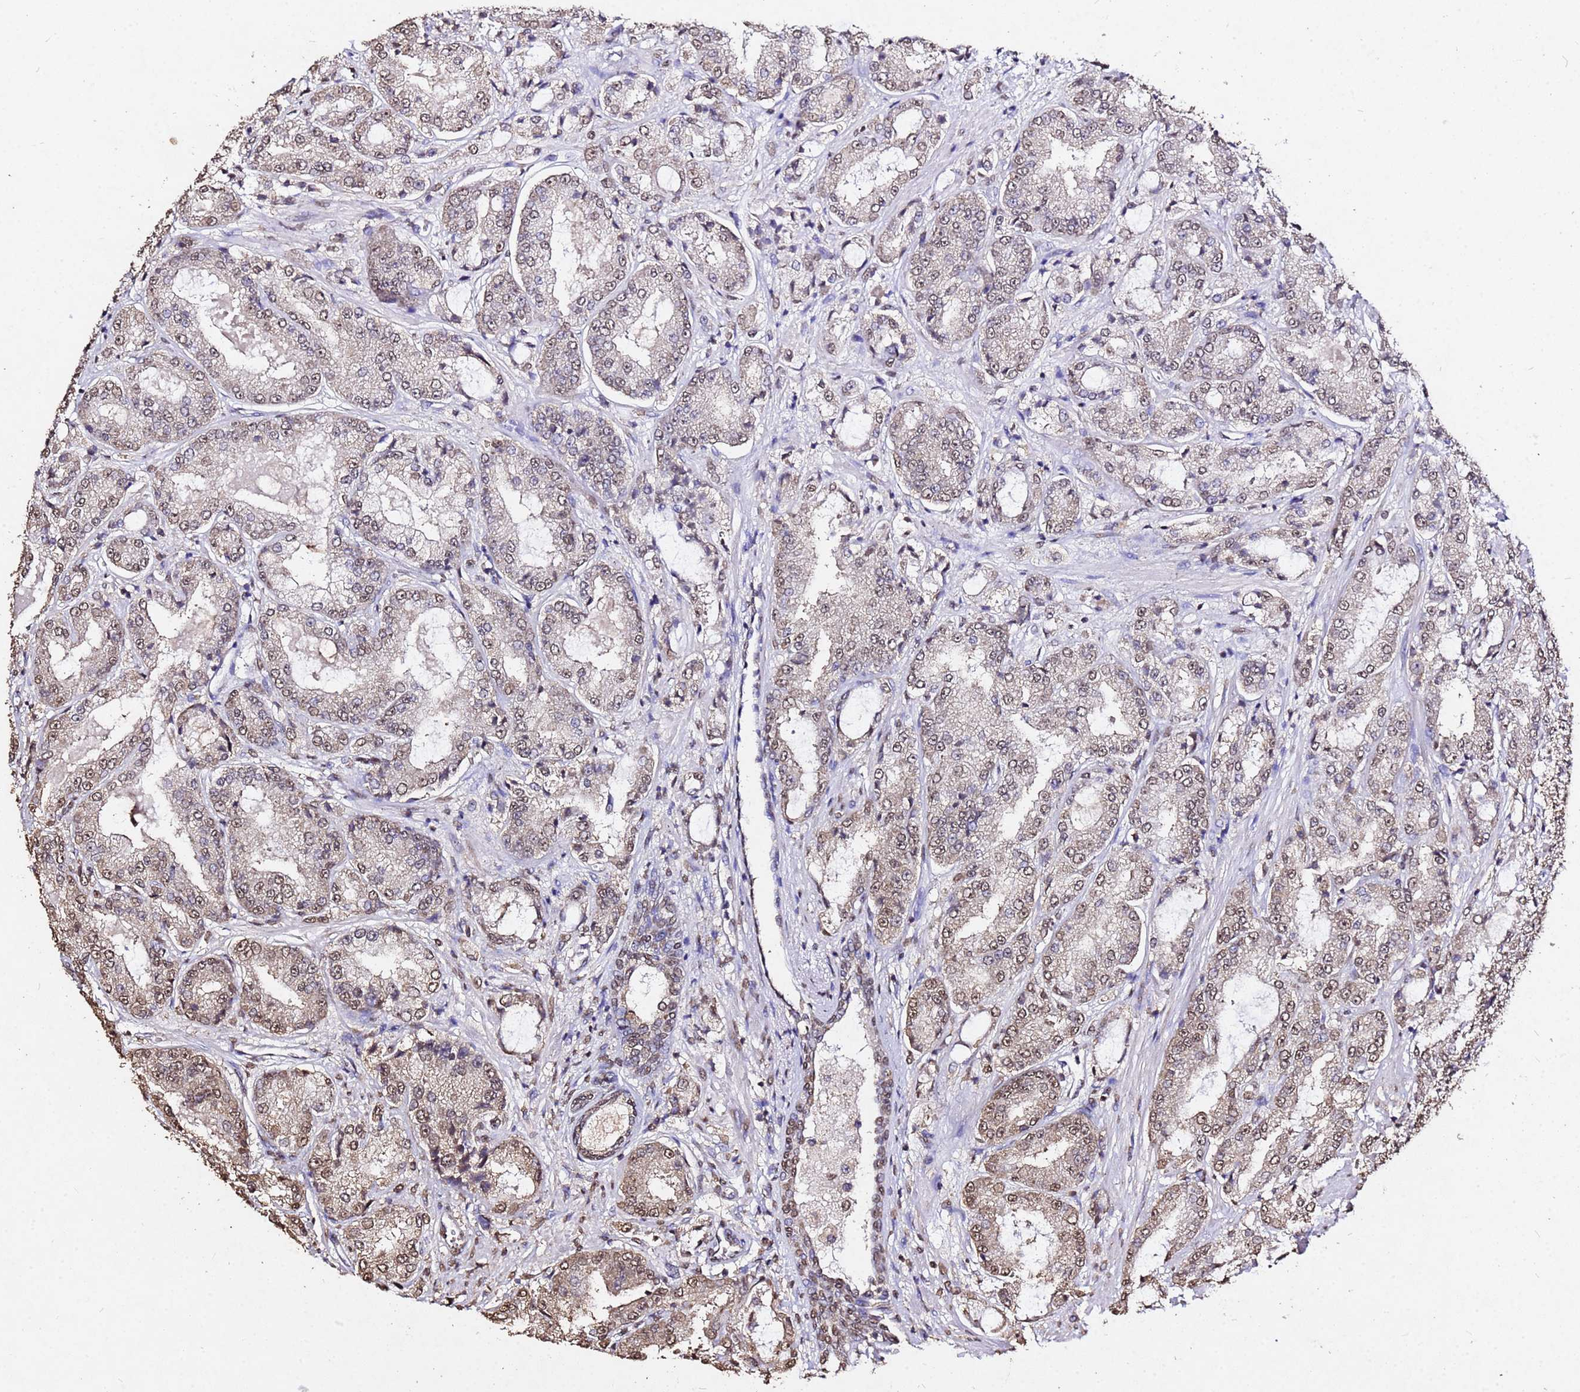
{"staining": {"intensity": "moderate", "quantity": ">75%", "location": "nuclear"}, "tissue": "prostate cancer", "cell_type": "Tumor cells", "image_type": "cancer", "snomed": [{"axis": "morphology", "description": "Adenocarcinoma, High grade"}, {"axis": "topography", "description": "Prostate"}], "caption": "Immunohistochemical staining of prostate adenocarcinoma (high-grade) shows moderate nuclear protein positivity in approximately >75% of tumor cells.", "gene": "MYOCD", "patient": {"sex": "male", "age": 71}}